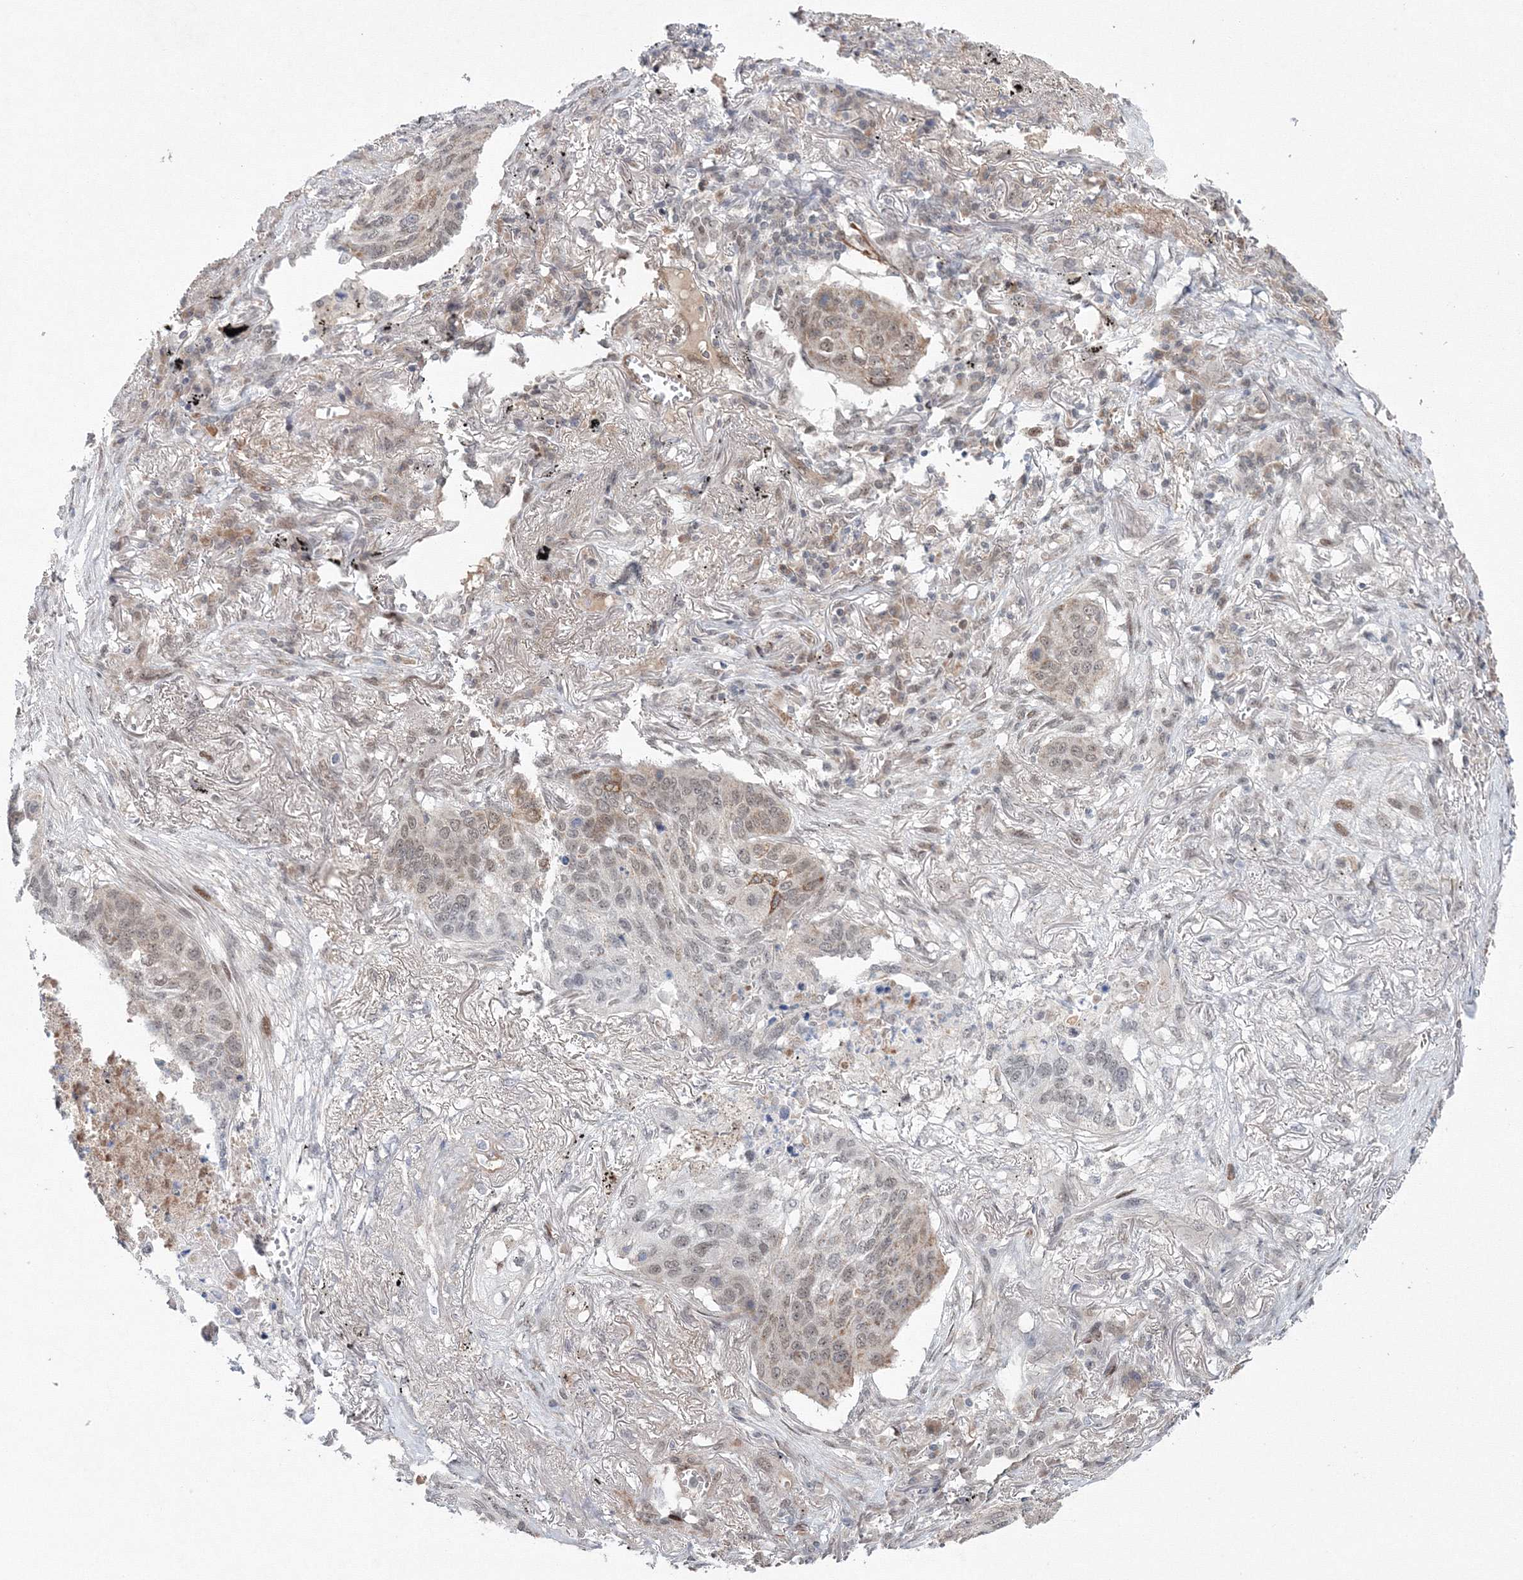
{"staining": {"intensity": "weak", "quantity": "25%-75%", "location": "cytoplasmic/membranous,nuclear"}, "tissue": "lung cancer", "cell_type": "Tumor cells", "image_type": "cancer", "snomed": [{"axis": "morphology", "description": "Squamous cell carcinoma, NOS"}, {"axis": "topography", "description": "Lung"}], "caption": "Human lung cancer stained for a protein (brown) reveals weak cytoplasmic/membranous and nuclear positive expression in about 25%-75% of tumor cells.", "gene": "NOA1", "patient": {"sex": "female", "age": 63}}